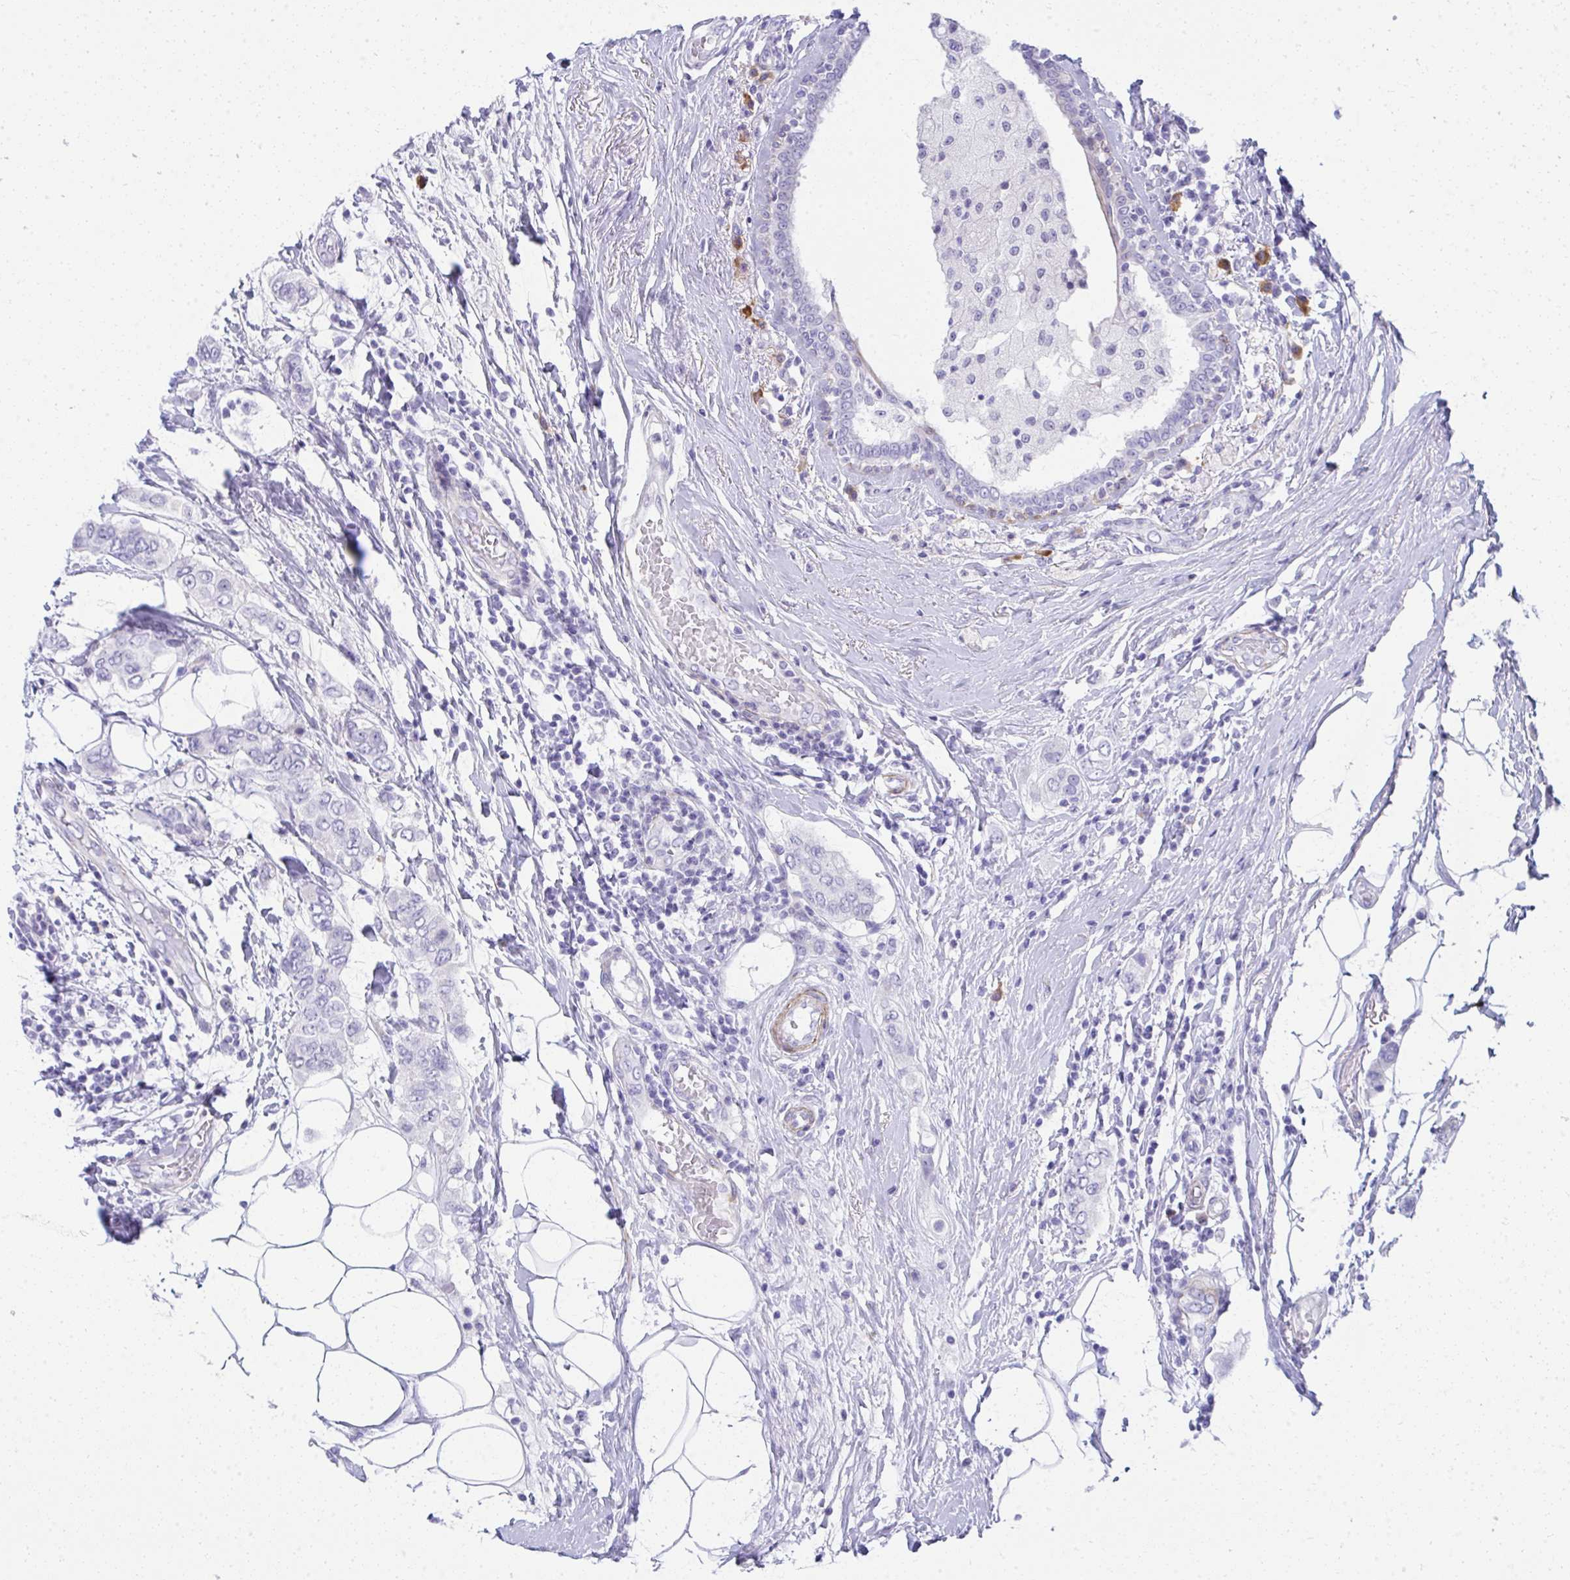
{"staining": {"intensity": "negative", "quantity": "none", "location": "none"}, "tissue": "breast cancer", "cell_type": "Tumor cells", "image_type": "cancer", "snomed": [{"axis": "morphology", "description": "Lobular carcinoma"}, {"axis": "topography", "description": "Breast"}], "caption": "Breast lobular carcinoma stained for a protein using immunohistochemistry demonstrates no positivity tumor cells.", "gene": "PUS7L", "patient": {"sex": "female", "age": 51}}